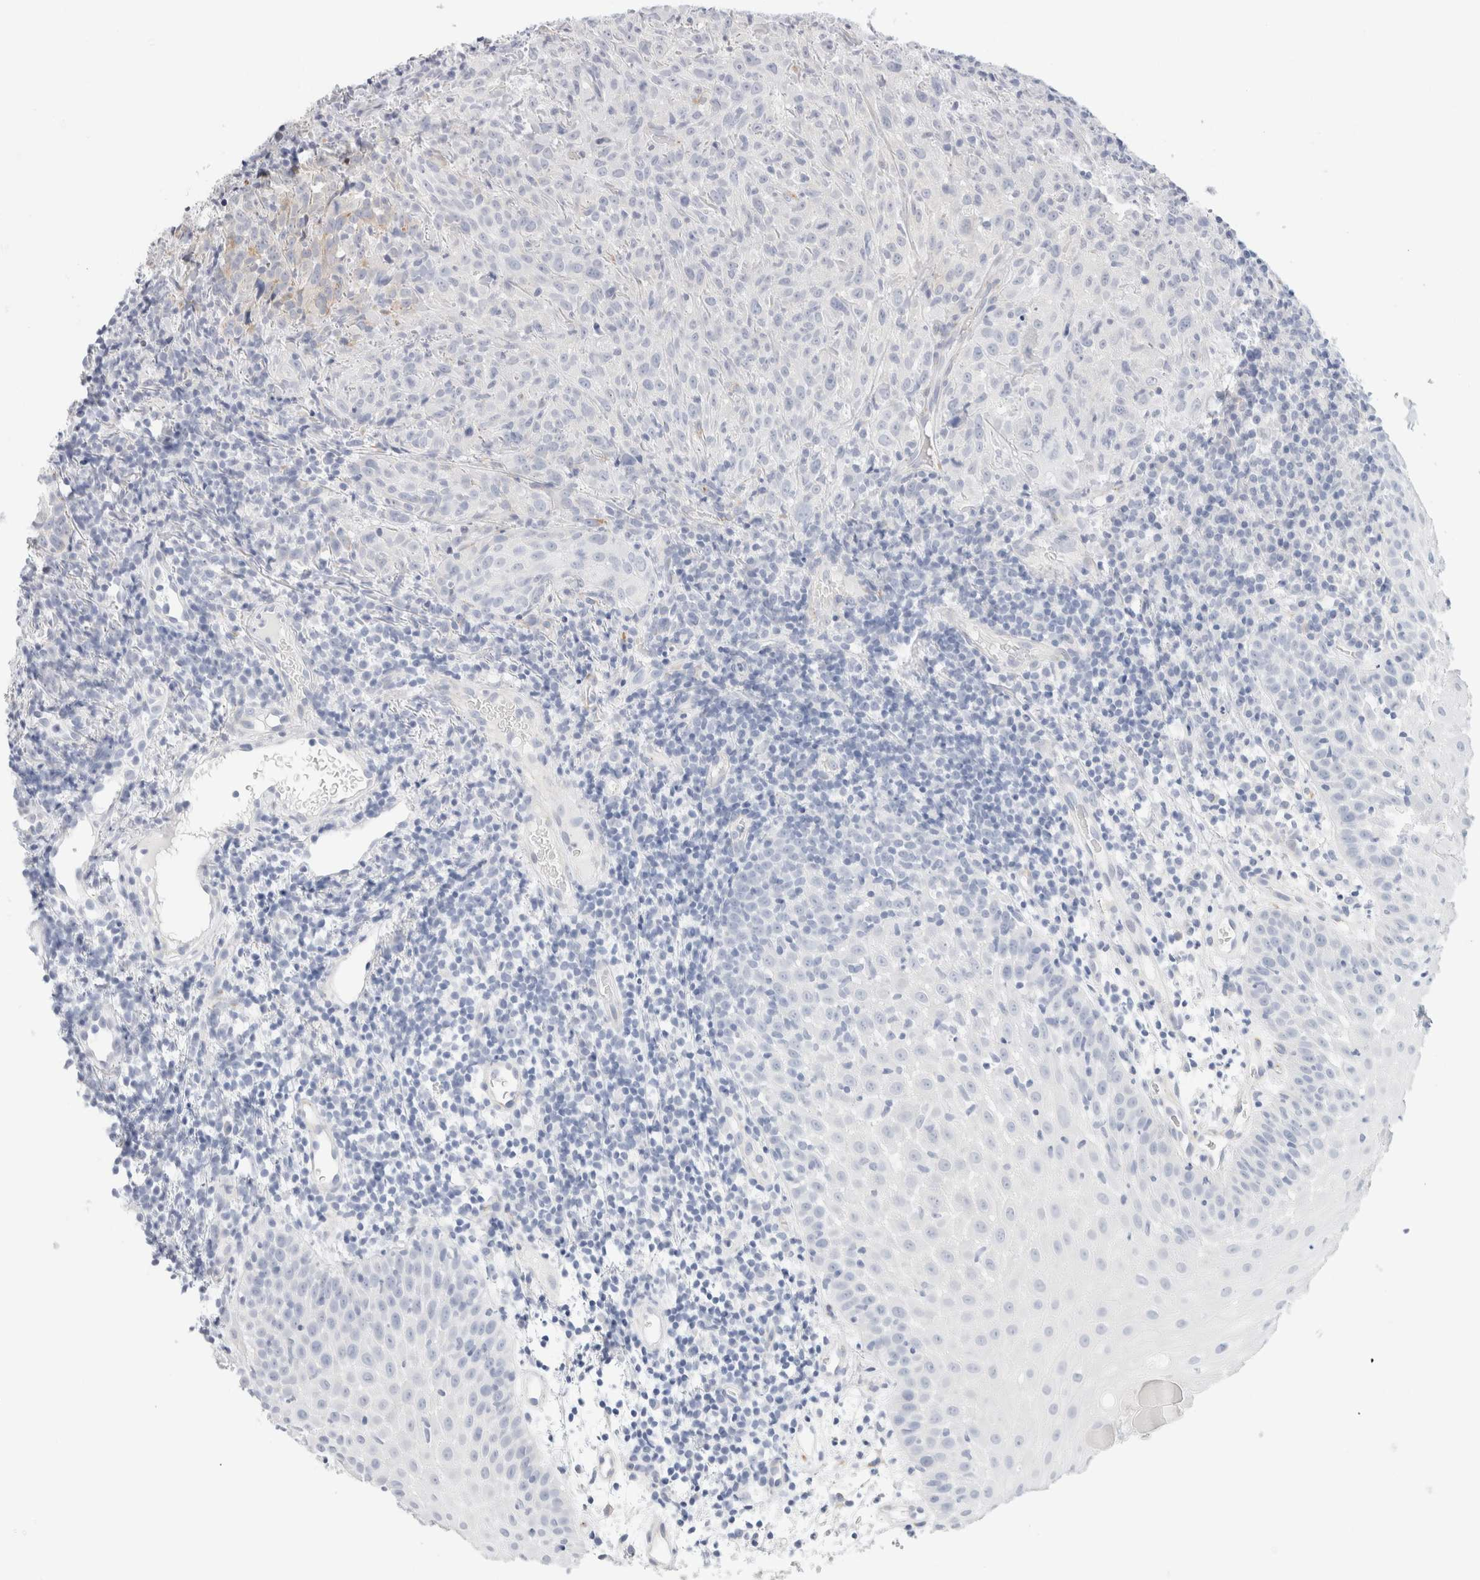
{"staining": {"intensity": "negative", "quantity": "none", "location": "none"}, "tissue": "oral mucosa", "cell_type": "Squamous epithelial cells", "image_type": "normal", "snomed": [{"axis": "morphology", "description": "Normal tissue, NOS"}, {"axis": "topography", "description": "Oral tissue"}], "caption": "Immunohistochemistry (IHC) micrograph of benign oral mucosa: human oral mucosa stained with DAB demonstrates no significant protein staining in squamous epithelial cells.", "gene": "RTN4", "patient": {"sex": "male", "age": 60}}